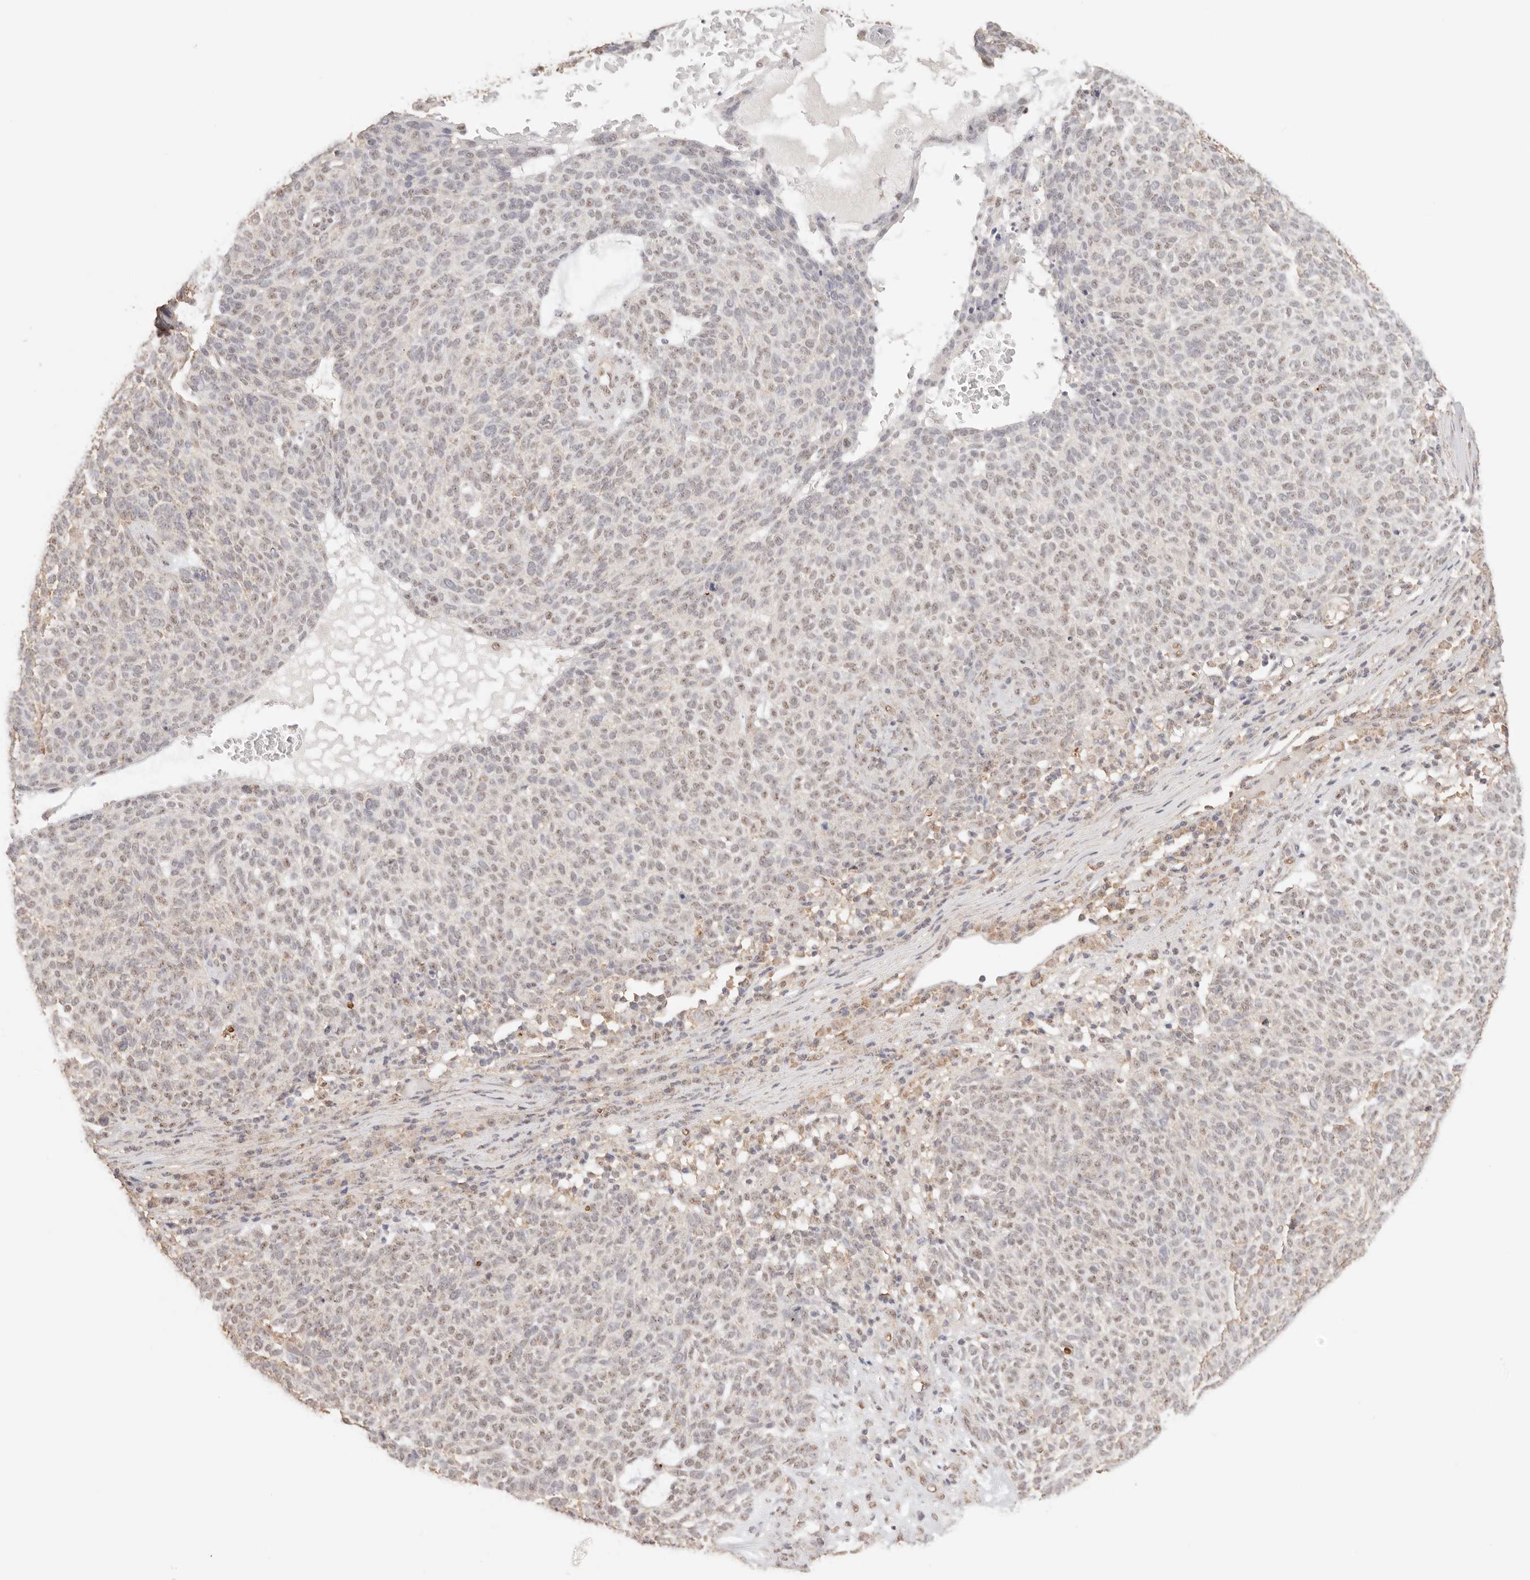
{"staining": {"intensity": "weak", "quantity": "25%-75%", "location": "nuclear"}, "tissue": "skin cancer", "cell_type": "Tumor cells", "image_type": "cancer", "snomed": [{"axis": "morphology", "description": "Squamous cell carcinoma, NOS"}, {"axis": "topography", "description": "Skin"}], "caption": "Skin cancer stained for a protein displays weak nuclear positivity in tumor cells.", "gene": "IL1R2", "patient": {"sex": "female", "age": 90}}